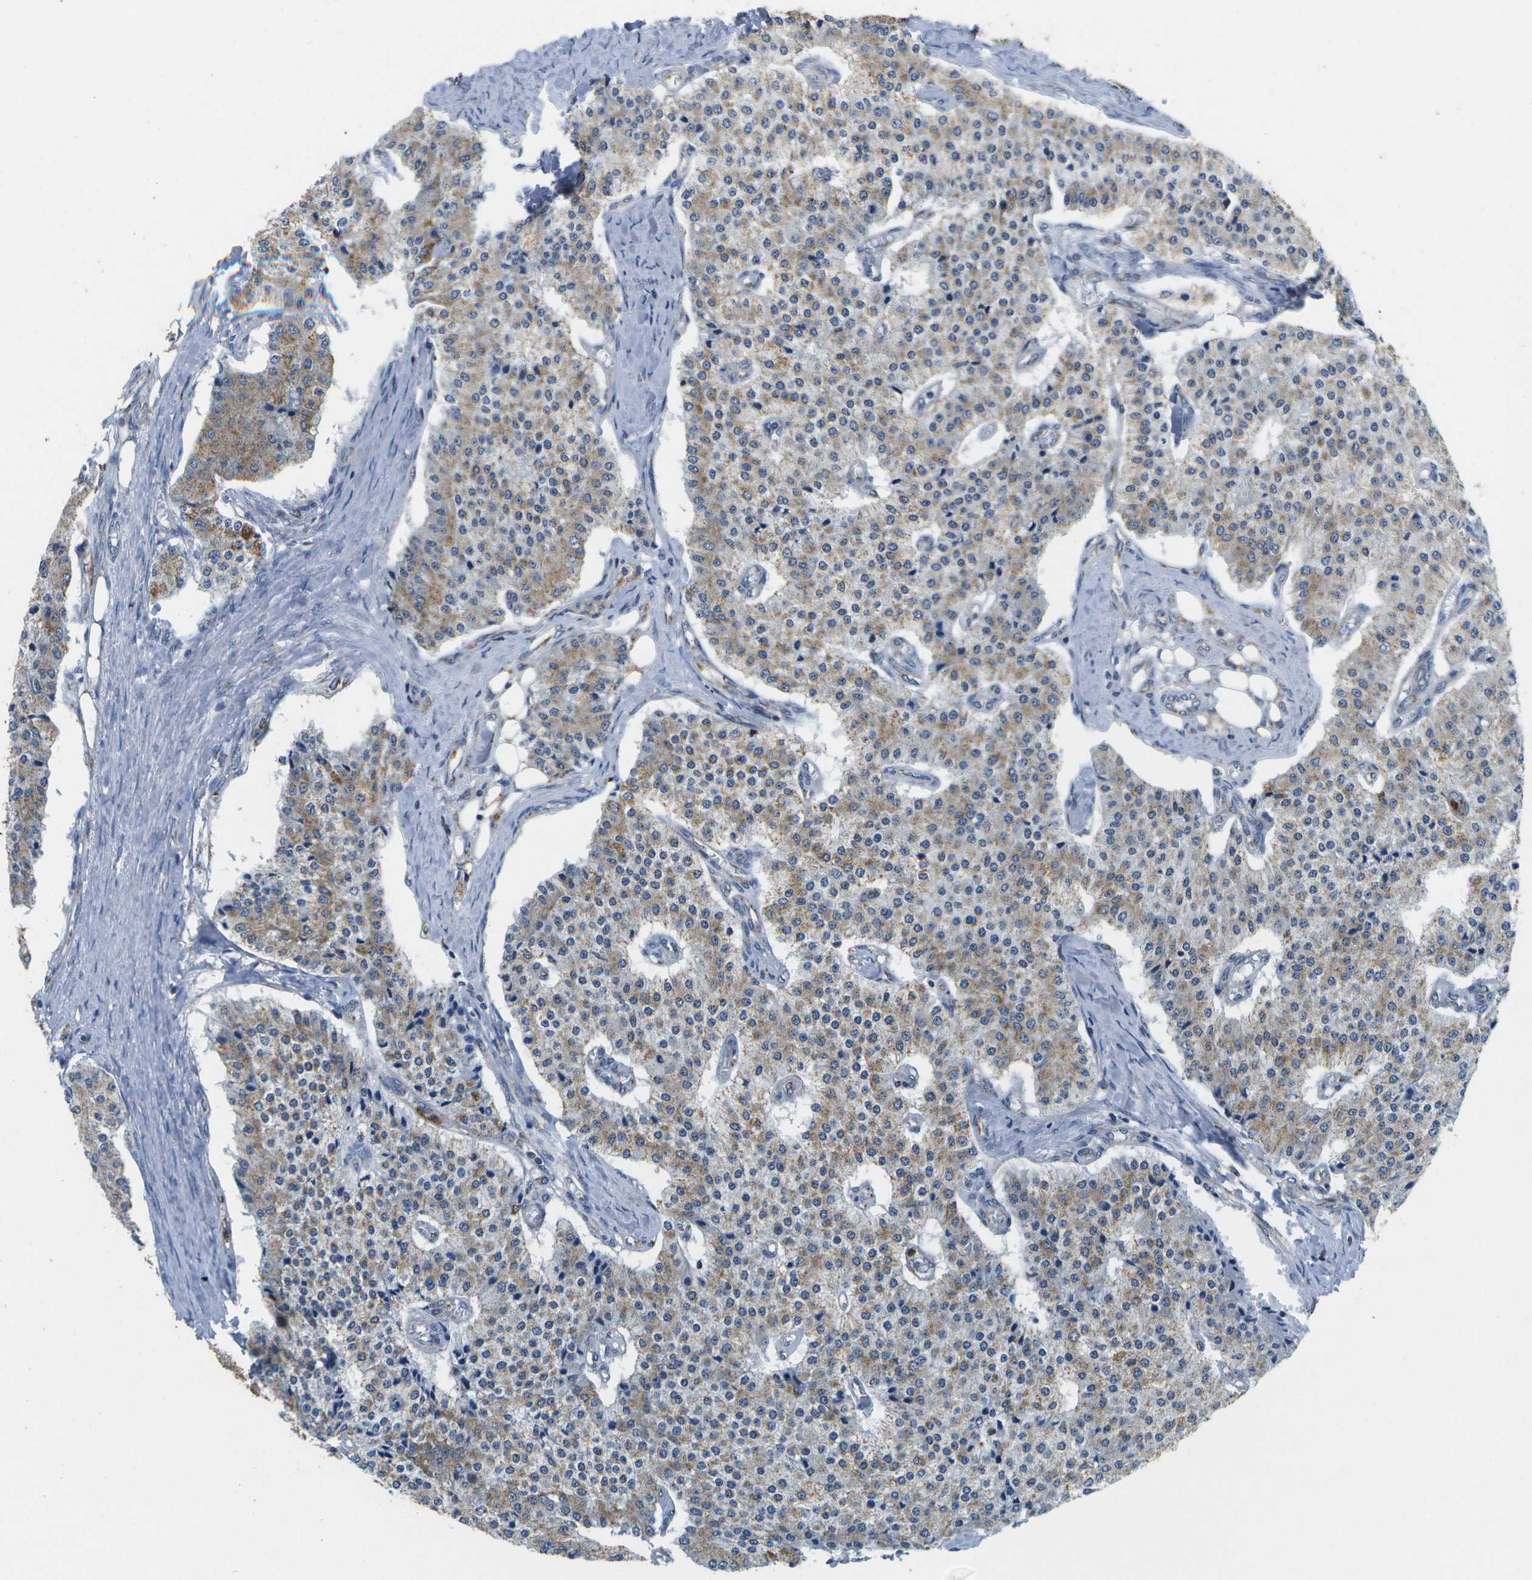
{"staining": {"intensity": "weak", "quantity": "25%-75%", "location": "cytoplasmic/membranous"}, "tissue": "carcinoid", "cell_type": "Tumor cells", "image_type": "cancer", "snomed": [{"axis": "morphology", "description": "Carcinoid, malignant, NOS"}, {"axis": "topography", "description": "Colon"}], "caption": "A brown stain highlights weak cytoplasmic/membranous positivity of a protein in human malignant carcinoid tumor cells. (Stains: DAB in brown, nuclei in blue, Microscopy: brightfield microscopy at high magnification).", "gene": "GALNT15", "patient": {"sex": "female", "age": 52}}